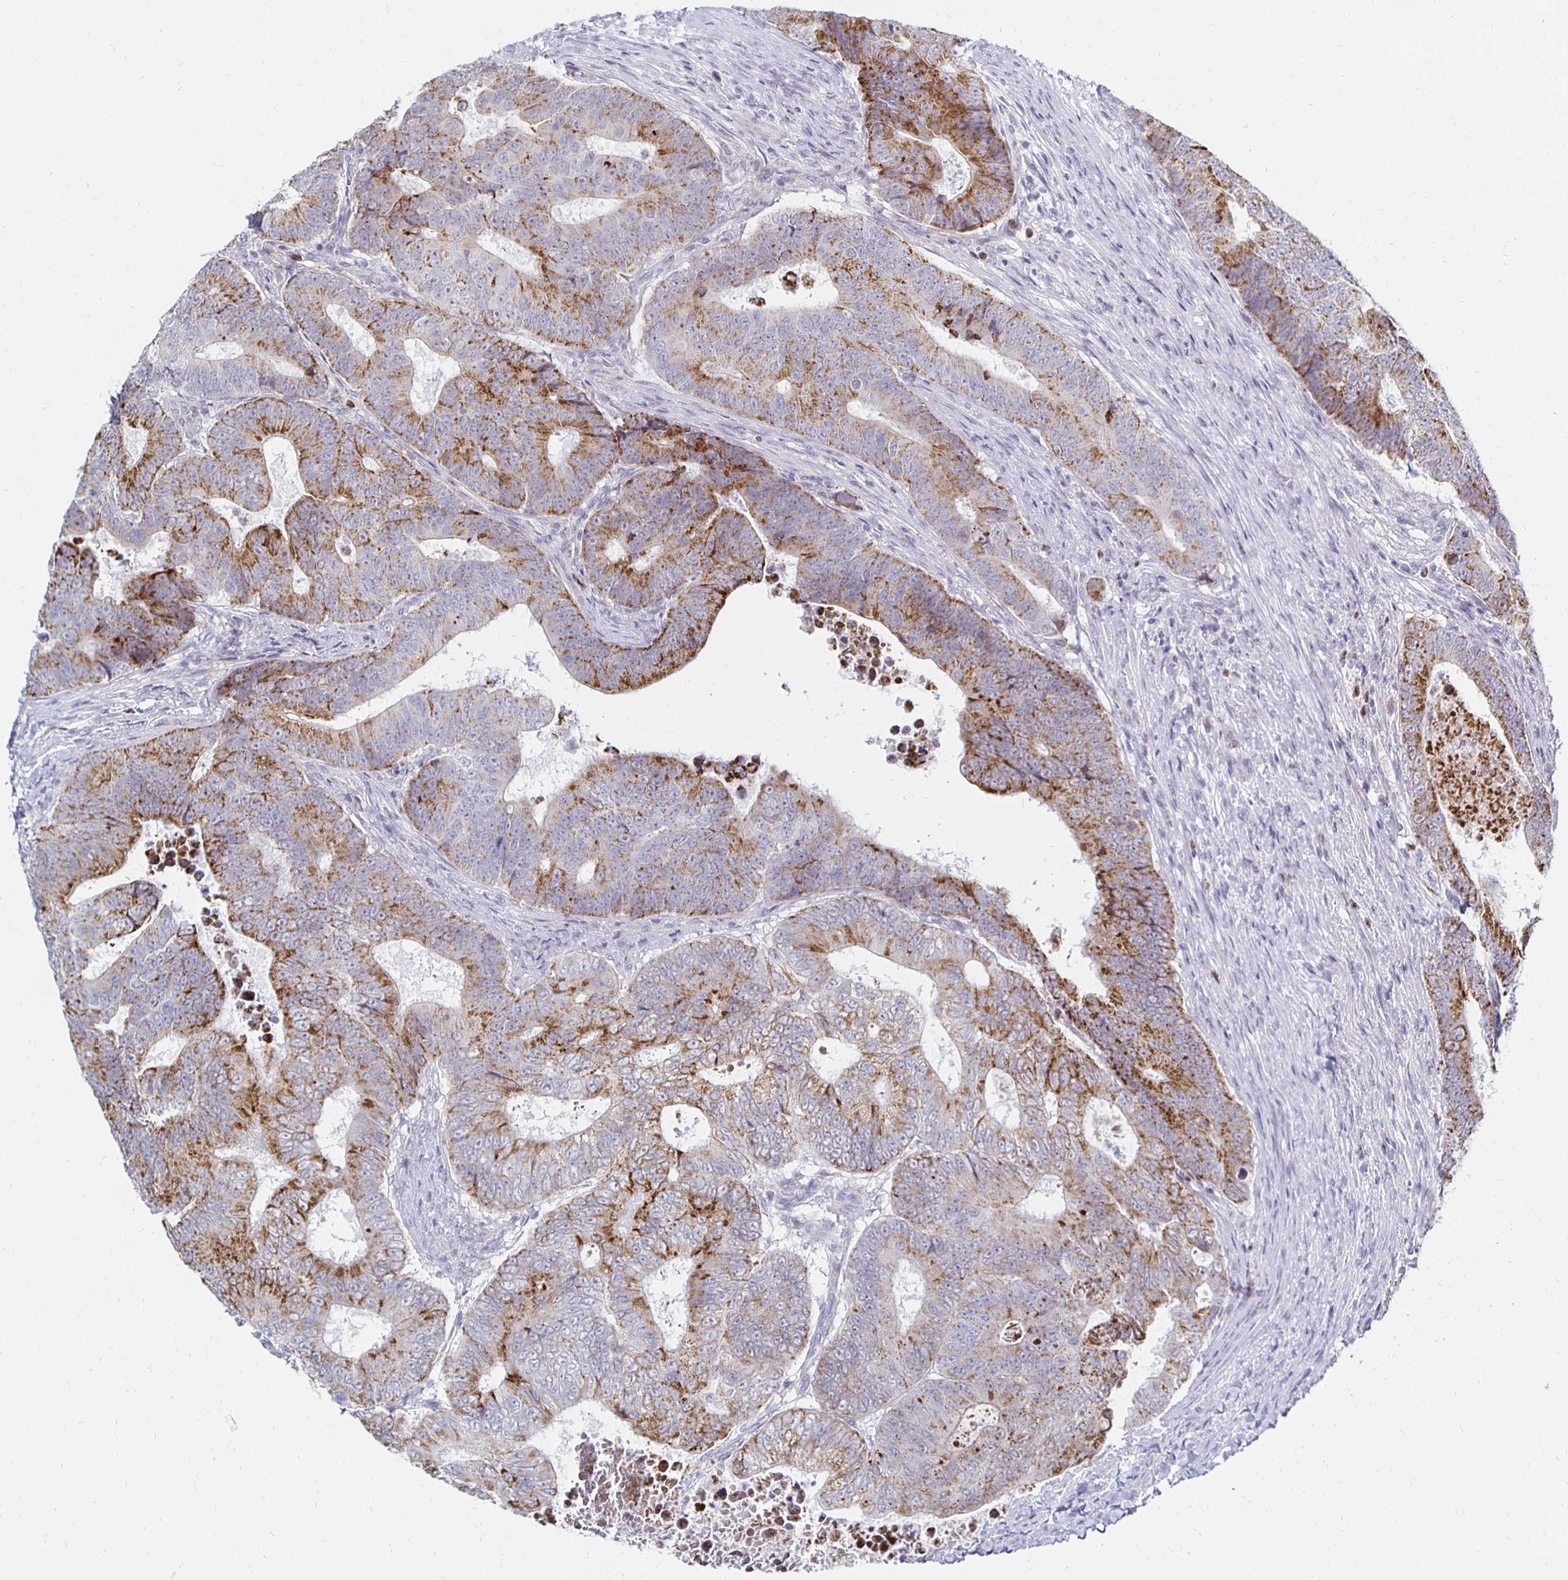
{"staining": {"intensity": "strong", "quantity": "25%-75%", "location": "cytoplasmic/membranous"}, "tissue": "colorectal cancer", "cell_type": "Tumor cells", "image_type": "cancer", "snomed": [{"axis": "morphology", "description": "Adenocarcinoma, NOS"}, {"axis": "topography", "description": "Colon"}], "caption": "Colorectal adenocarcinoma stained with immunohistochemistry shows strong cytoplasmic/membranous positivity in about 25%-75% of tumor cells.", "gene": "NOCT", "patient": {"sex": "female", "age": 48}}